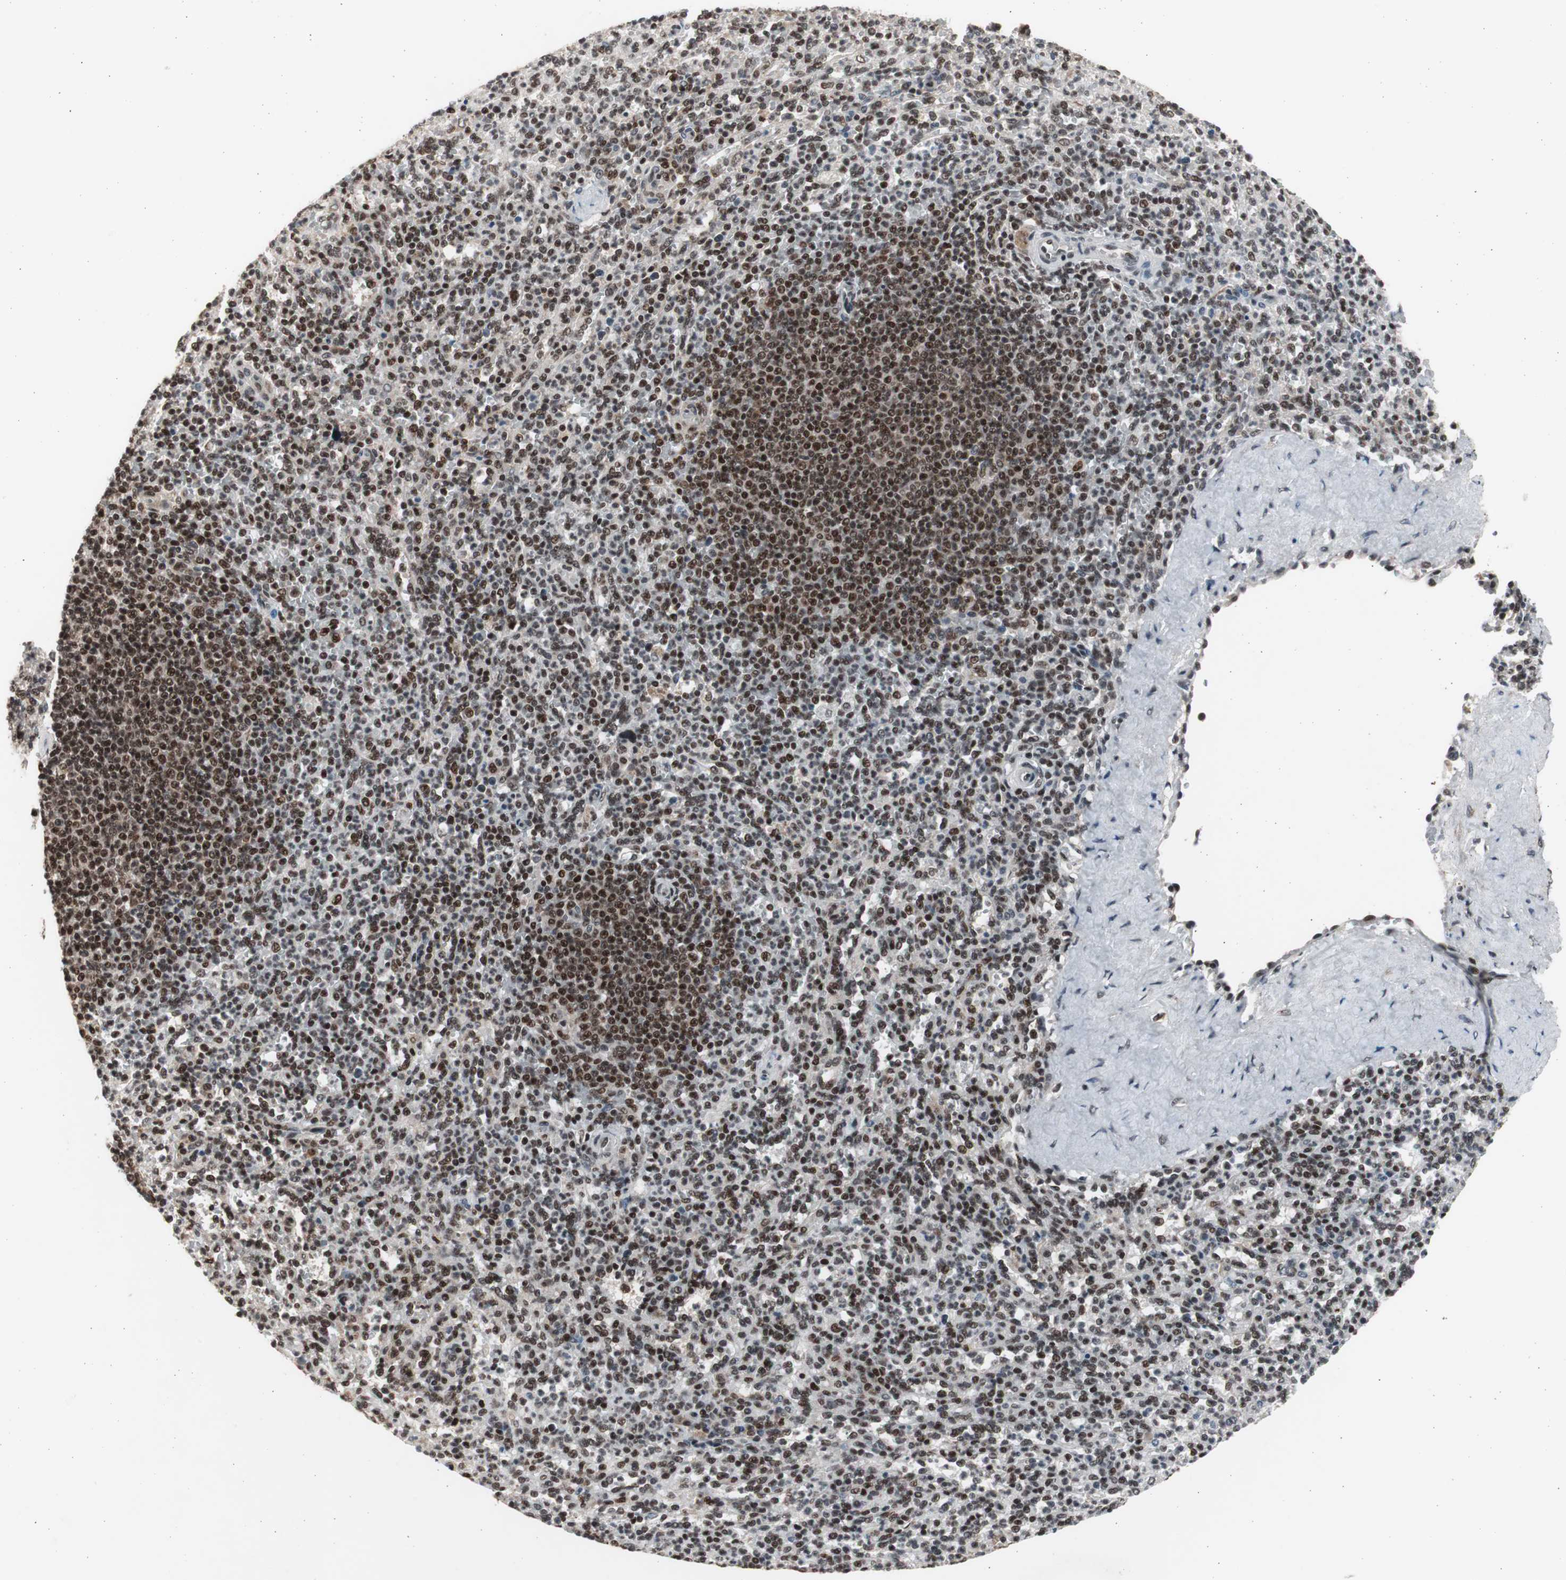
{"staining": {"intensity": "moderate", "quantity": ">75%", "location": "nuclear"}, "tissue": "spleen", "cell_type": "Cells in red pulp", "image_type": "normal", "snomed": [{"axis": "morphology", "description": "Normal tissue, NOS"}, {"axis": "topography", "description": "Spleen"}], "caption": "The photomicrograph exhibits a brown stain indicating the presence of a protein in the nuclear of cells in red pulp in spleen. The staining was performed using DAB (3,3'-diaminobenzidine) to visualize the protein expression in brown, while the nuclei were stained in blue with hematoxylin (Magnification: 20x).", "gene": "RPA1", "patient": {"sex": "male", "age": 36}}